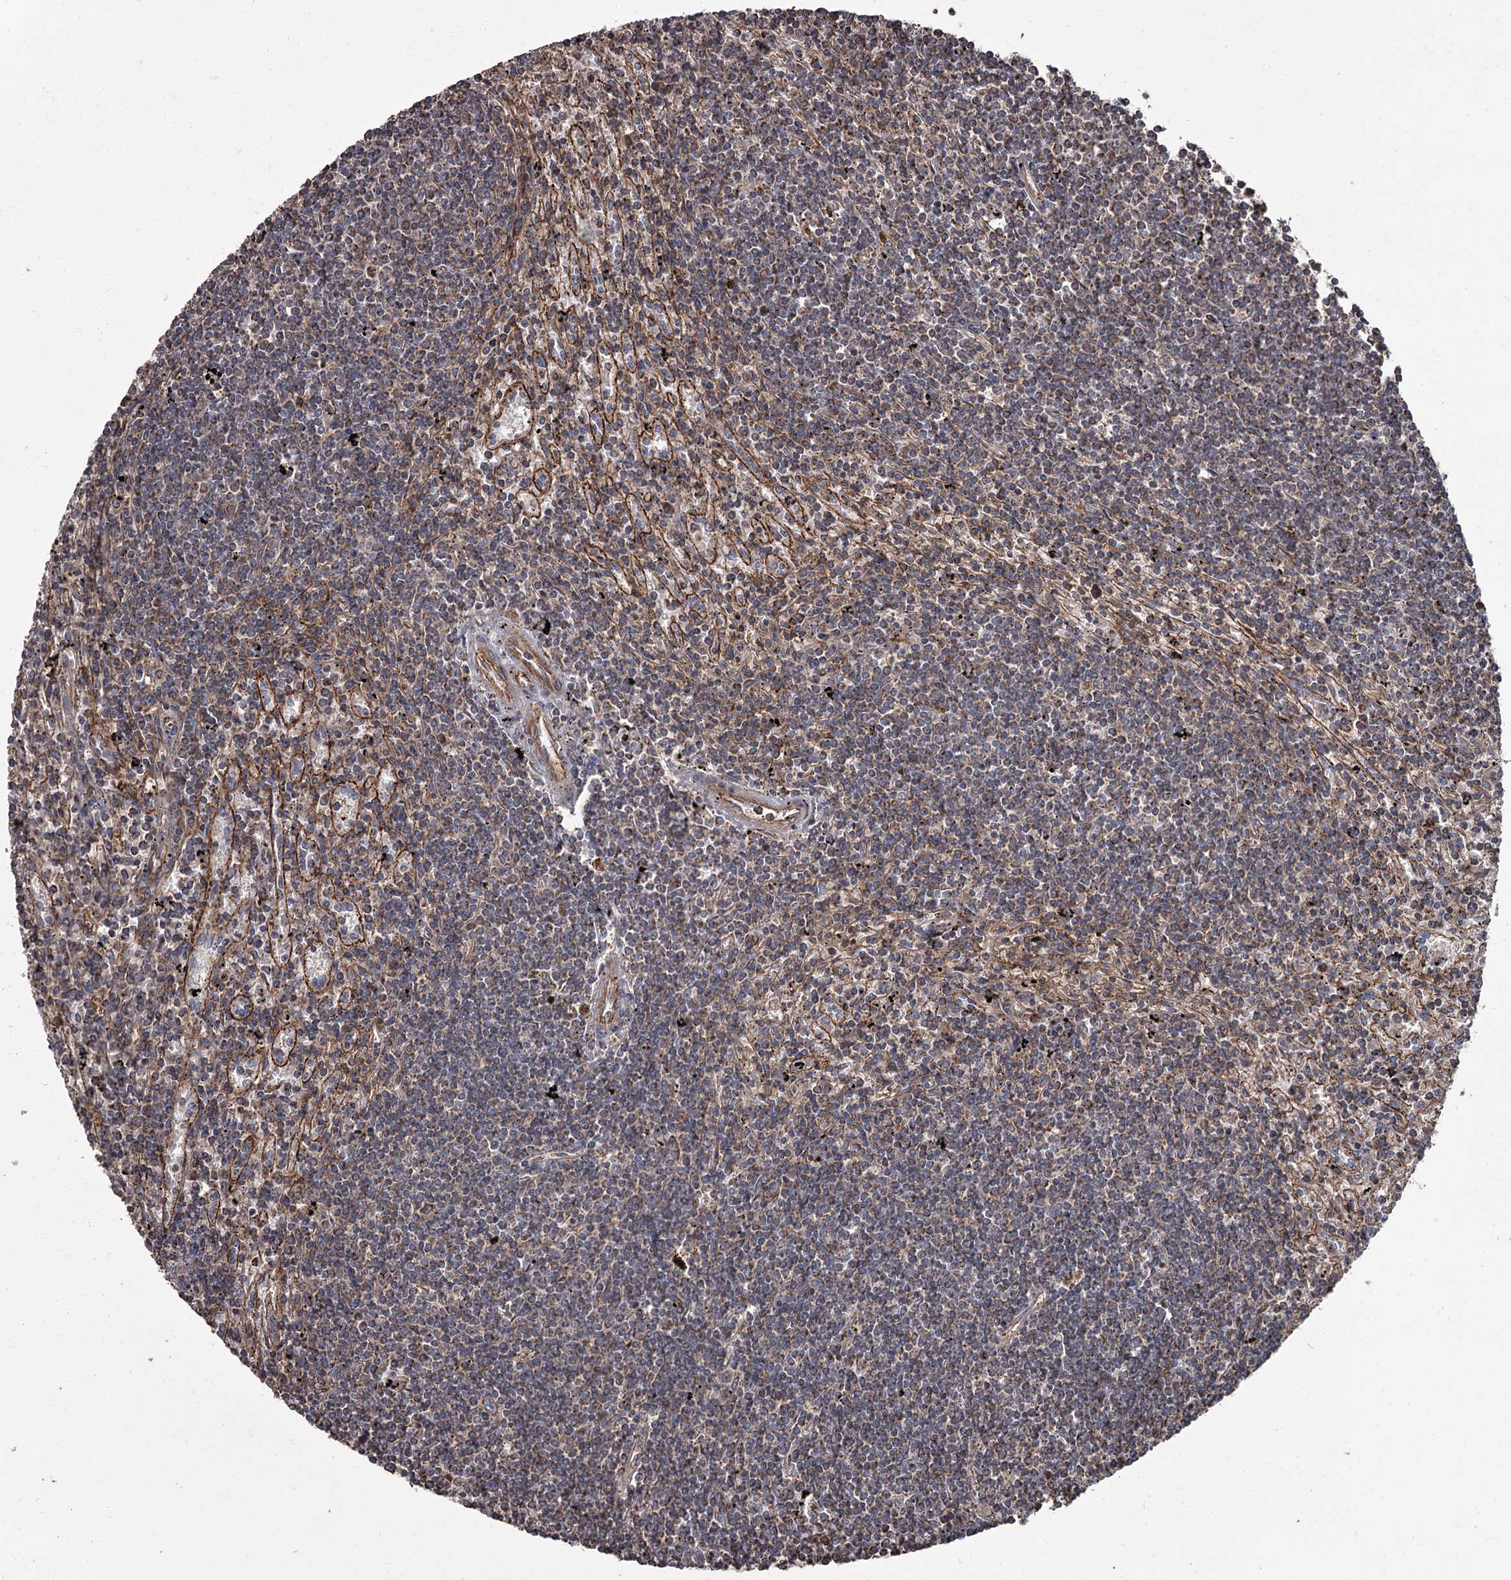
{"staining": {"intensity": "strong", "quantity": "25%-75%", "location": "cytoplasmic/membranous"}, "tissue": "lymphoma", "cell_type": "Tumor cells", "image_type": "cancer", "snomed": [{"axis": "morphology", "description": "Malignant lymphoma, non-Hodgkin's type, Low grade"}, {"axis": "topography", "description": "Spleen"}], "caption": "Immunohistochemical staining of lymphoma demonstrates high levels of strong cytoplasmic/membranous protein expression in about 25%-75% of tumor cells. (Brightfield microscopy of DAB IHC at high magnification).", "gene": "THAP9", "patient": {"sex": "male", "age": 76}}